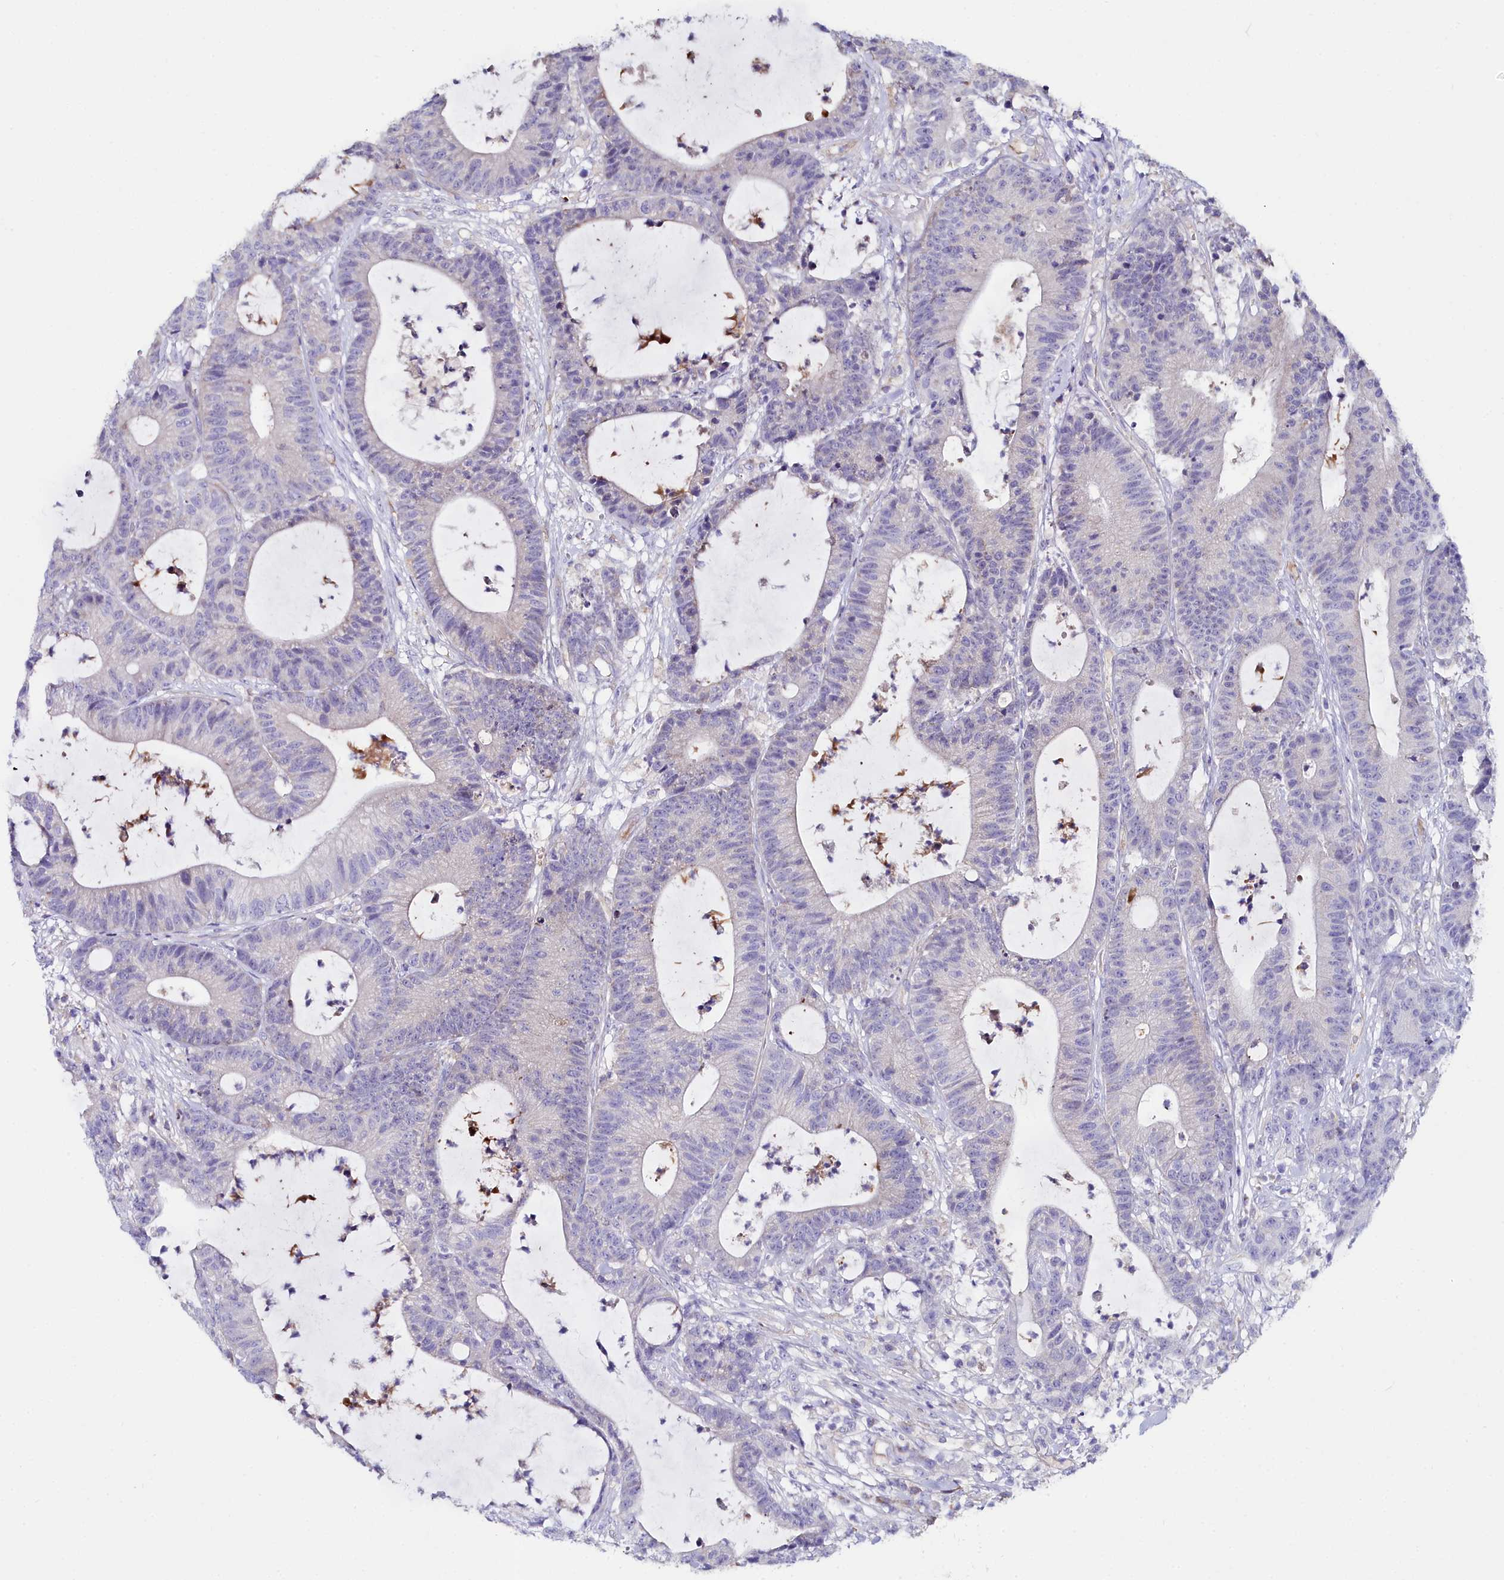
{"staining": {"intensity": "negative", "quantity": "none", "location": "none"}, "tissue": "colorectal cancer", "cell_type": "Tumor cells", "image_type": "cancer", "snomed": [{"axis": "morphology", "description": "Adenocarcinoma, NOS"}, {"axis": "topography", "description": "Colon"}], "caption": "Human colorectal cancer (adenocarcinoma) stained for a protein using IHC displays no staining in tumor cells.", "gene": "SLC49A3", "patient": {"sex": "female", "age": 84}}